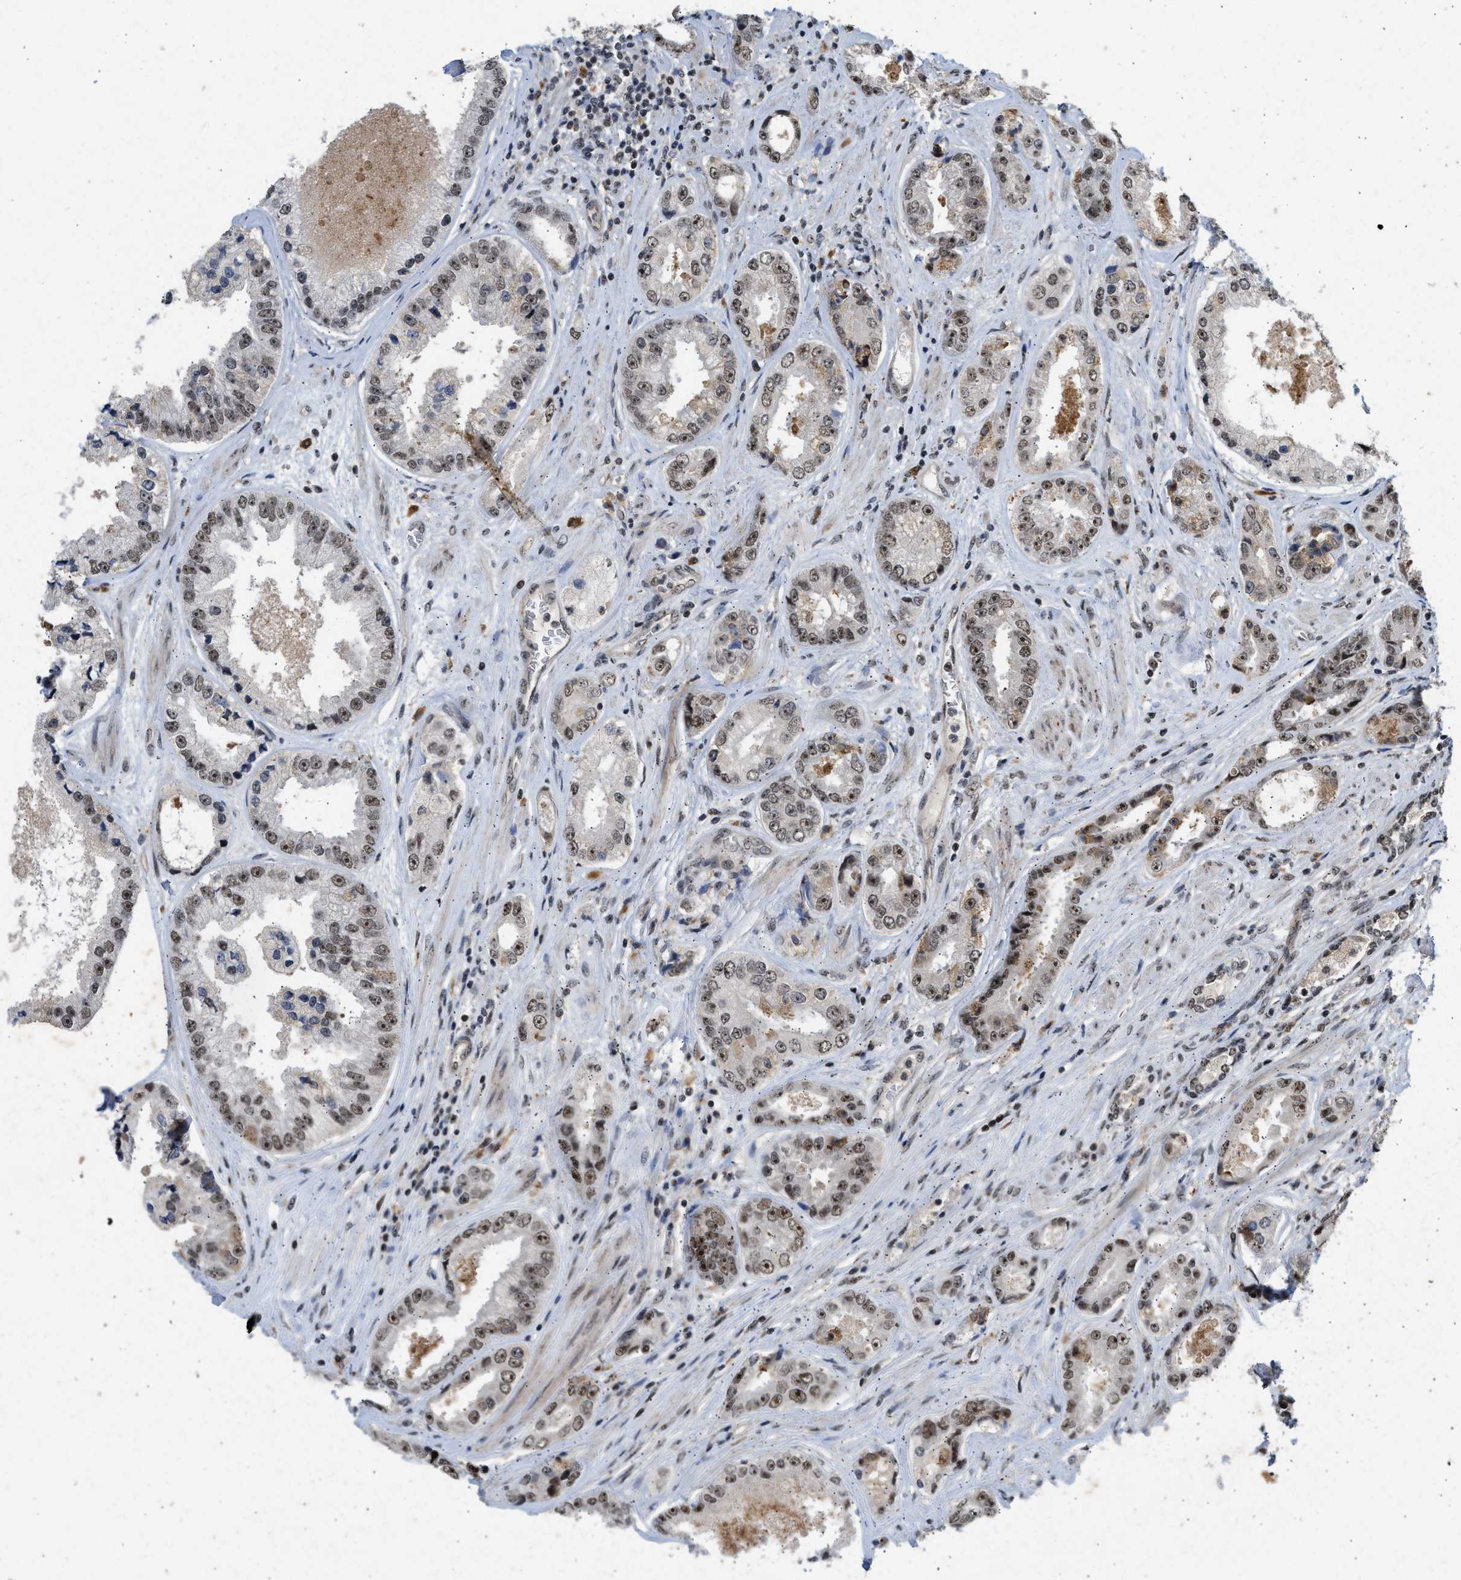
{"staining": {"intensity": "moderate", "quantity": ">75%", "location": "nuclear"}, "tissue": "prostate cancer", "cell_type": "Tumor cells", "image_type": "cancer", "snomed": [{"axis": "morphology", "description": "Adenocarcinoma, High grade"}, {"axis": "topography", "description": "Prostate"}], "caption": "Immunohistochemistry histopathology image of prostate high-grade adenocarcinoma stained for a protein (brown), which reveals medium levels of moderate nuclear staining in approximately >75% of tumor cells.", "gene": "TFDP2", "patient": {"sex": "male", "age": 61}}